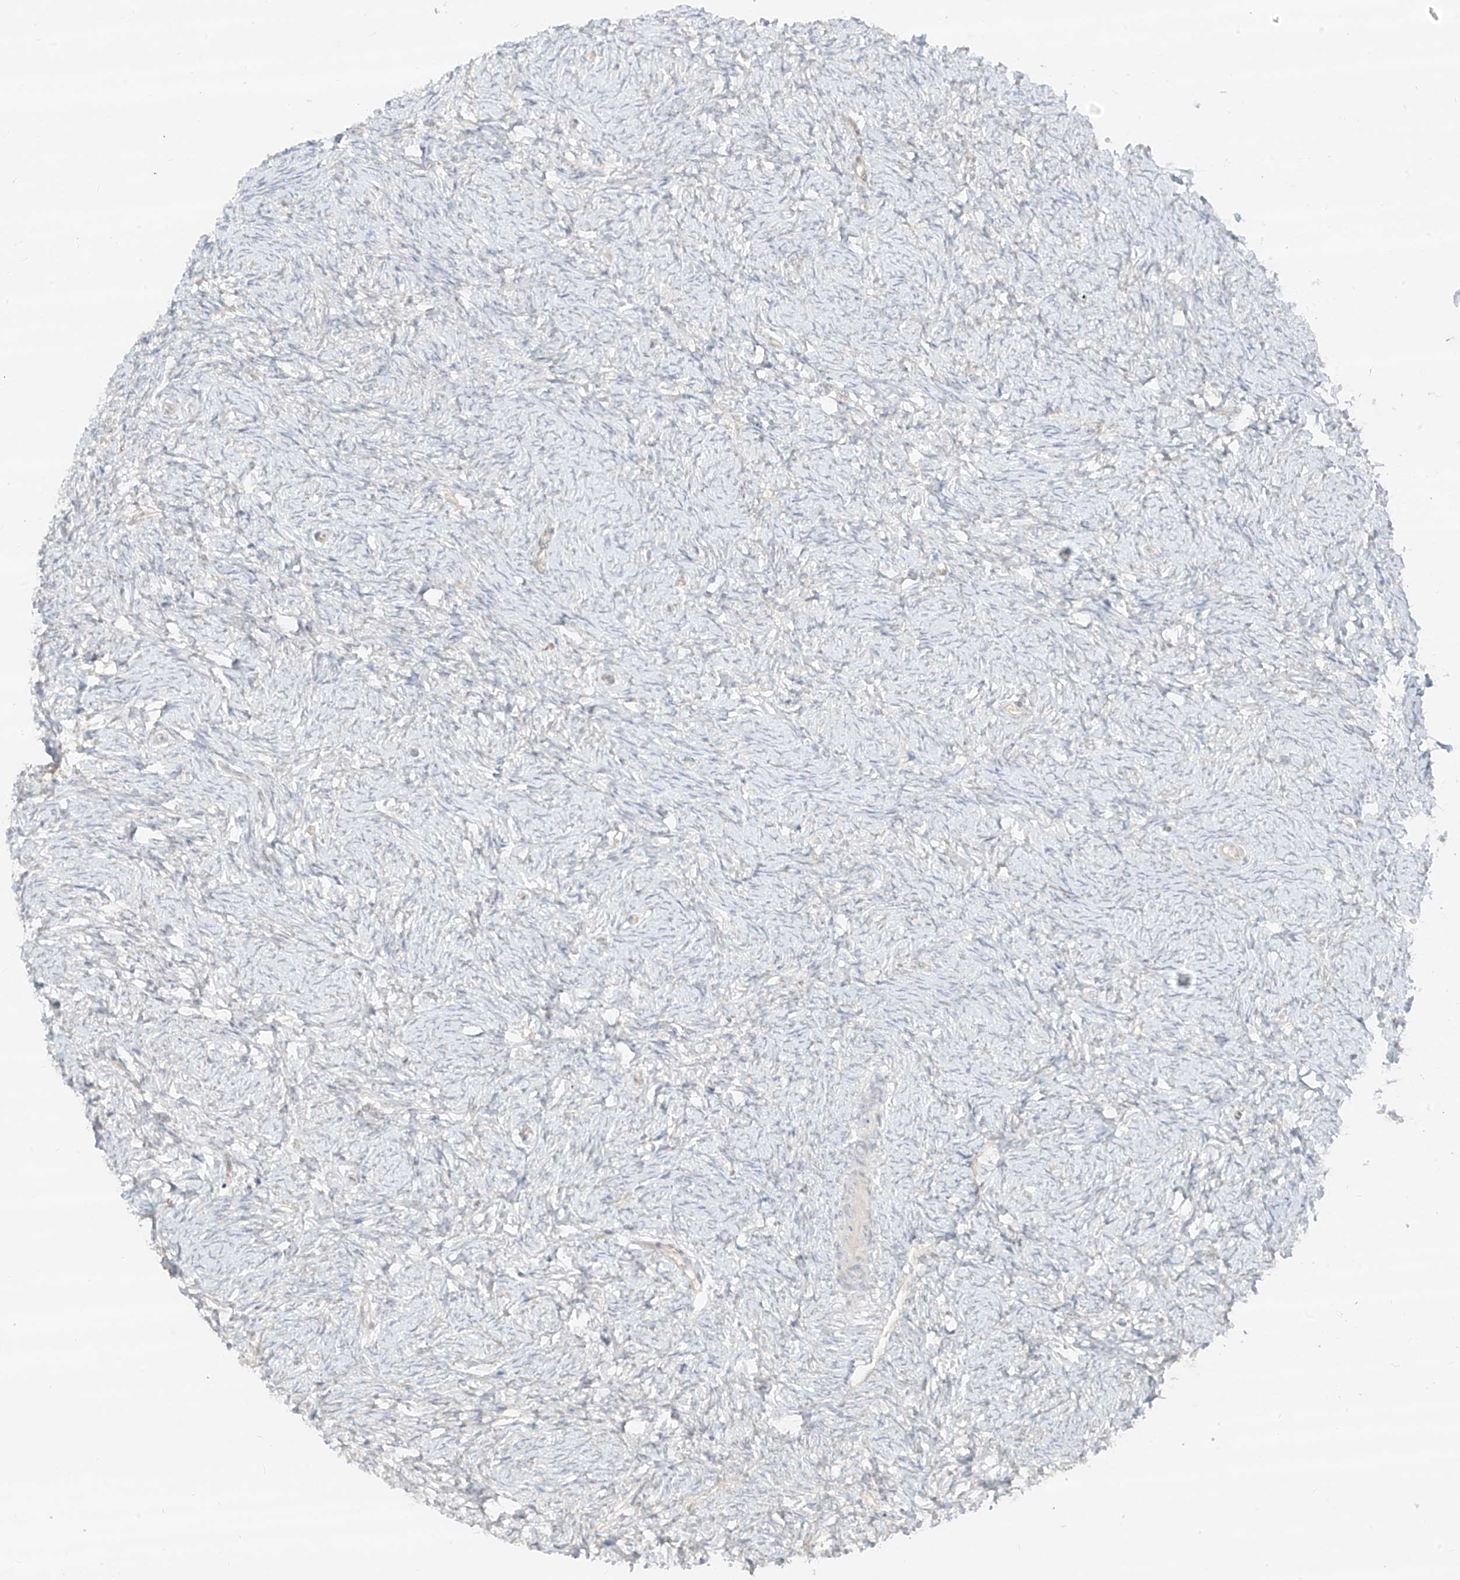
{"staining": {"intensity": "negative", "quantity": "none", "location": "none"}, "tissue": "ovary", "cell_type": "Ovarian stroma cells", "image_type": "normal", "snomed": [{"axis": "morphology", "description": "Normal tissue, NOS"}, {"axis": "morphology", "description": "Cyst, NOS"}, {"axis": "topography", "description": "Ovary"}], "caption": "Immunohistochemistry histopathology image of unremarkable human ovary stained for a protein (brown), which reveals no expression in ovarian stroma cells.", "gene": "LIPT1", "patient": {"sex": "female", "age": 33}}